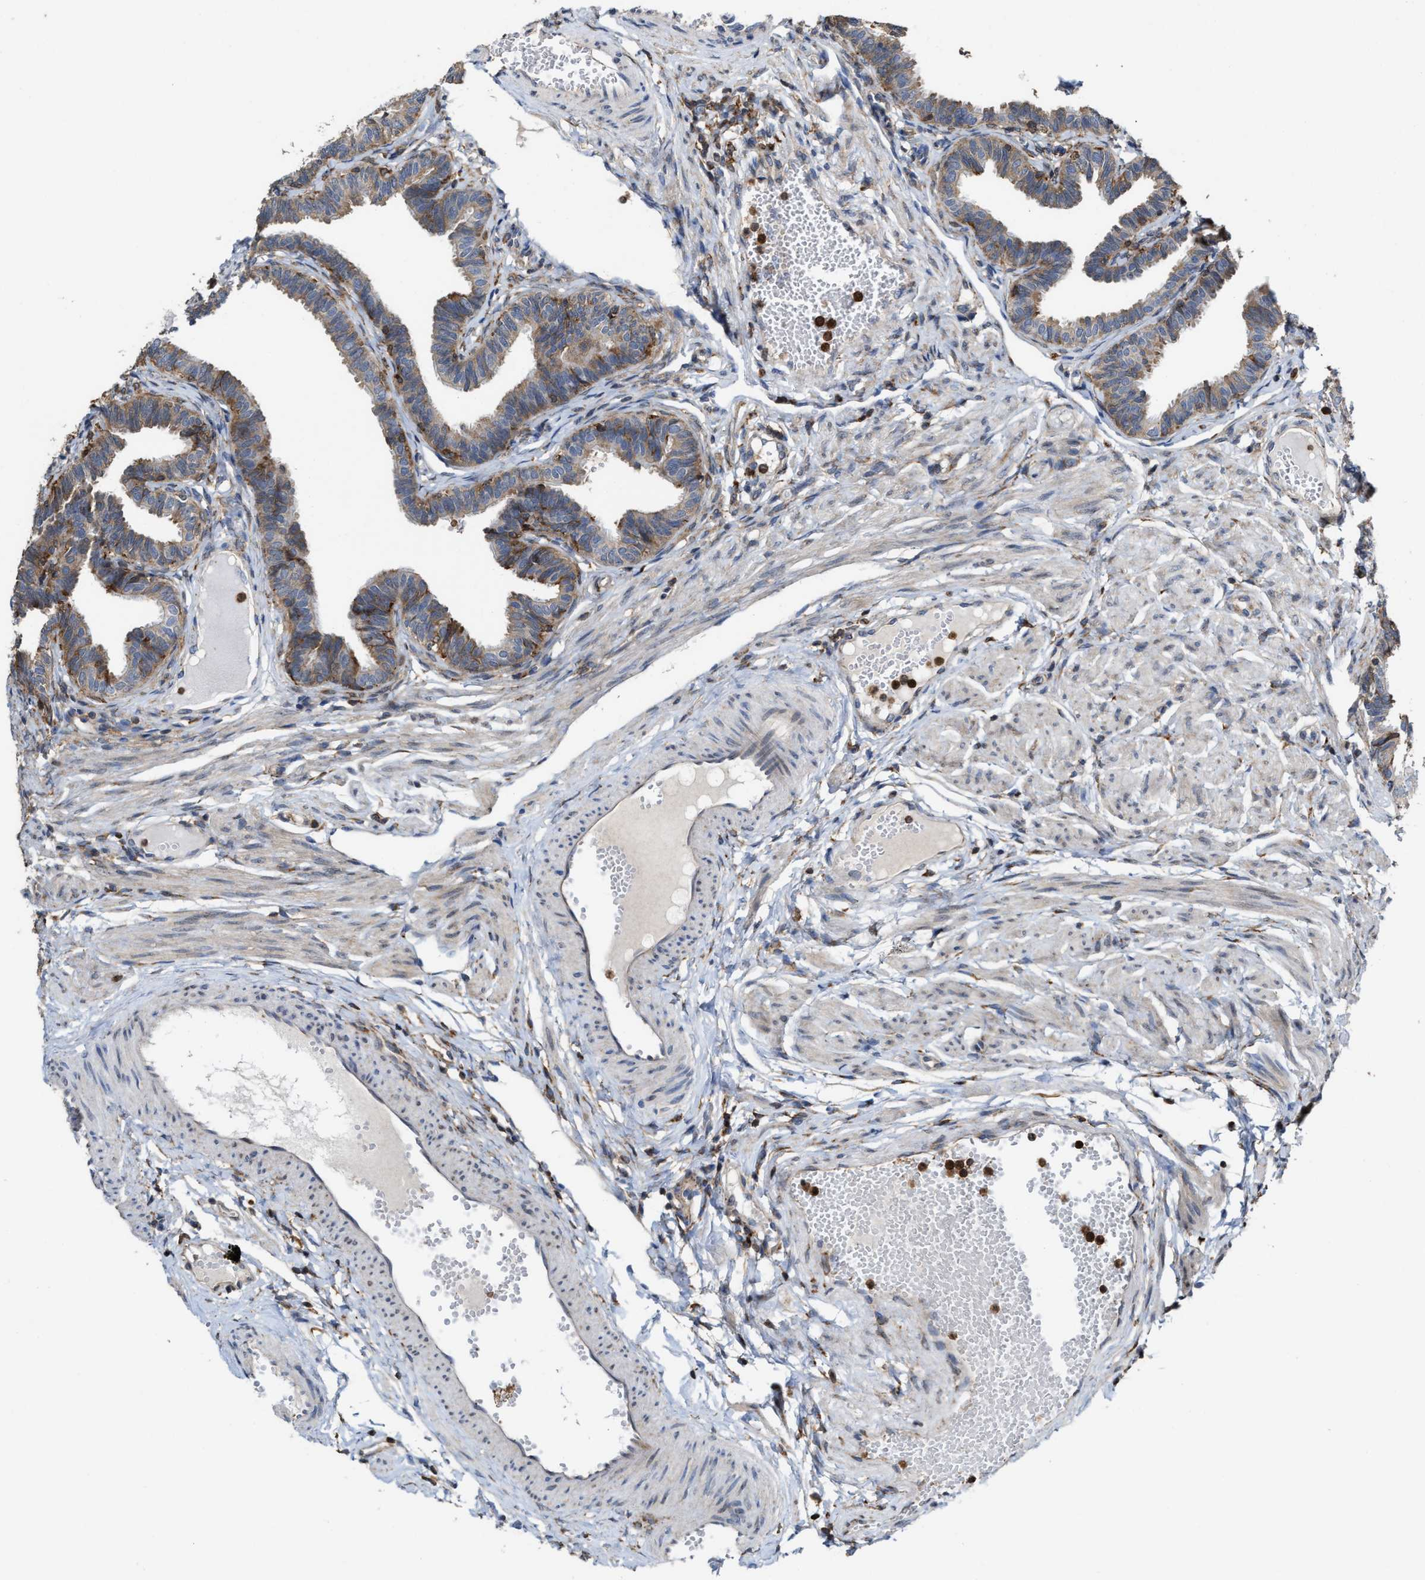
{"staining": {"intensity": "moderate", "quantity": ">75%", "location": "cytoplasmic/membranous"}, "tissue": "fallopian tube", "cell_type": "Glandular cells", "image_type": "normal", "snomed": [{"axis": "morphology", "description": "Normal tissue, NOS"}, {"axis": "topography", "description": "Fallopian tube"}, {"axis": "topography", "description": "Ovary"}], "caption": "High-magnification brightfield microscopy of unremarkable fallopian tube stained with DAB (3,3'-diaminobenzidine) (brown) and counterstained with hematoxylin (blue). glandular cells exhibit moderate cytoplasmic/membranous positivity is appreciated in approximately>75% of cells. Using DAB (brown) and hematoxylin (blue) stains, captured at high magnification using brightfield microscopy.", "gene": "FGD3", "patient": {"sex": "female", "age": 23}}